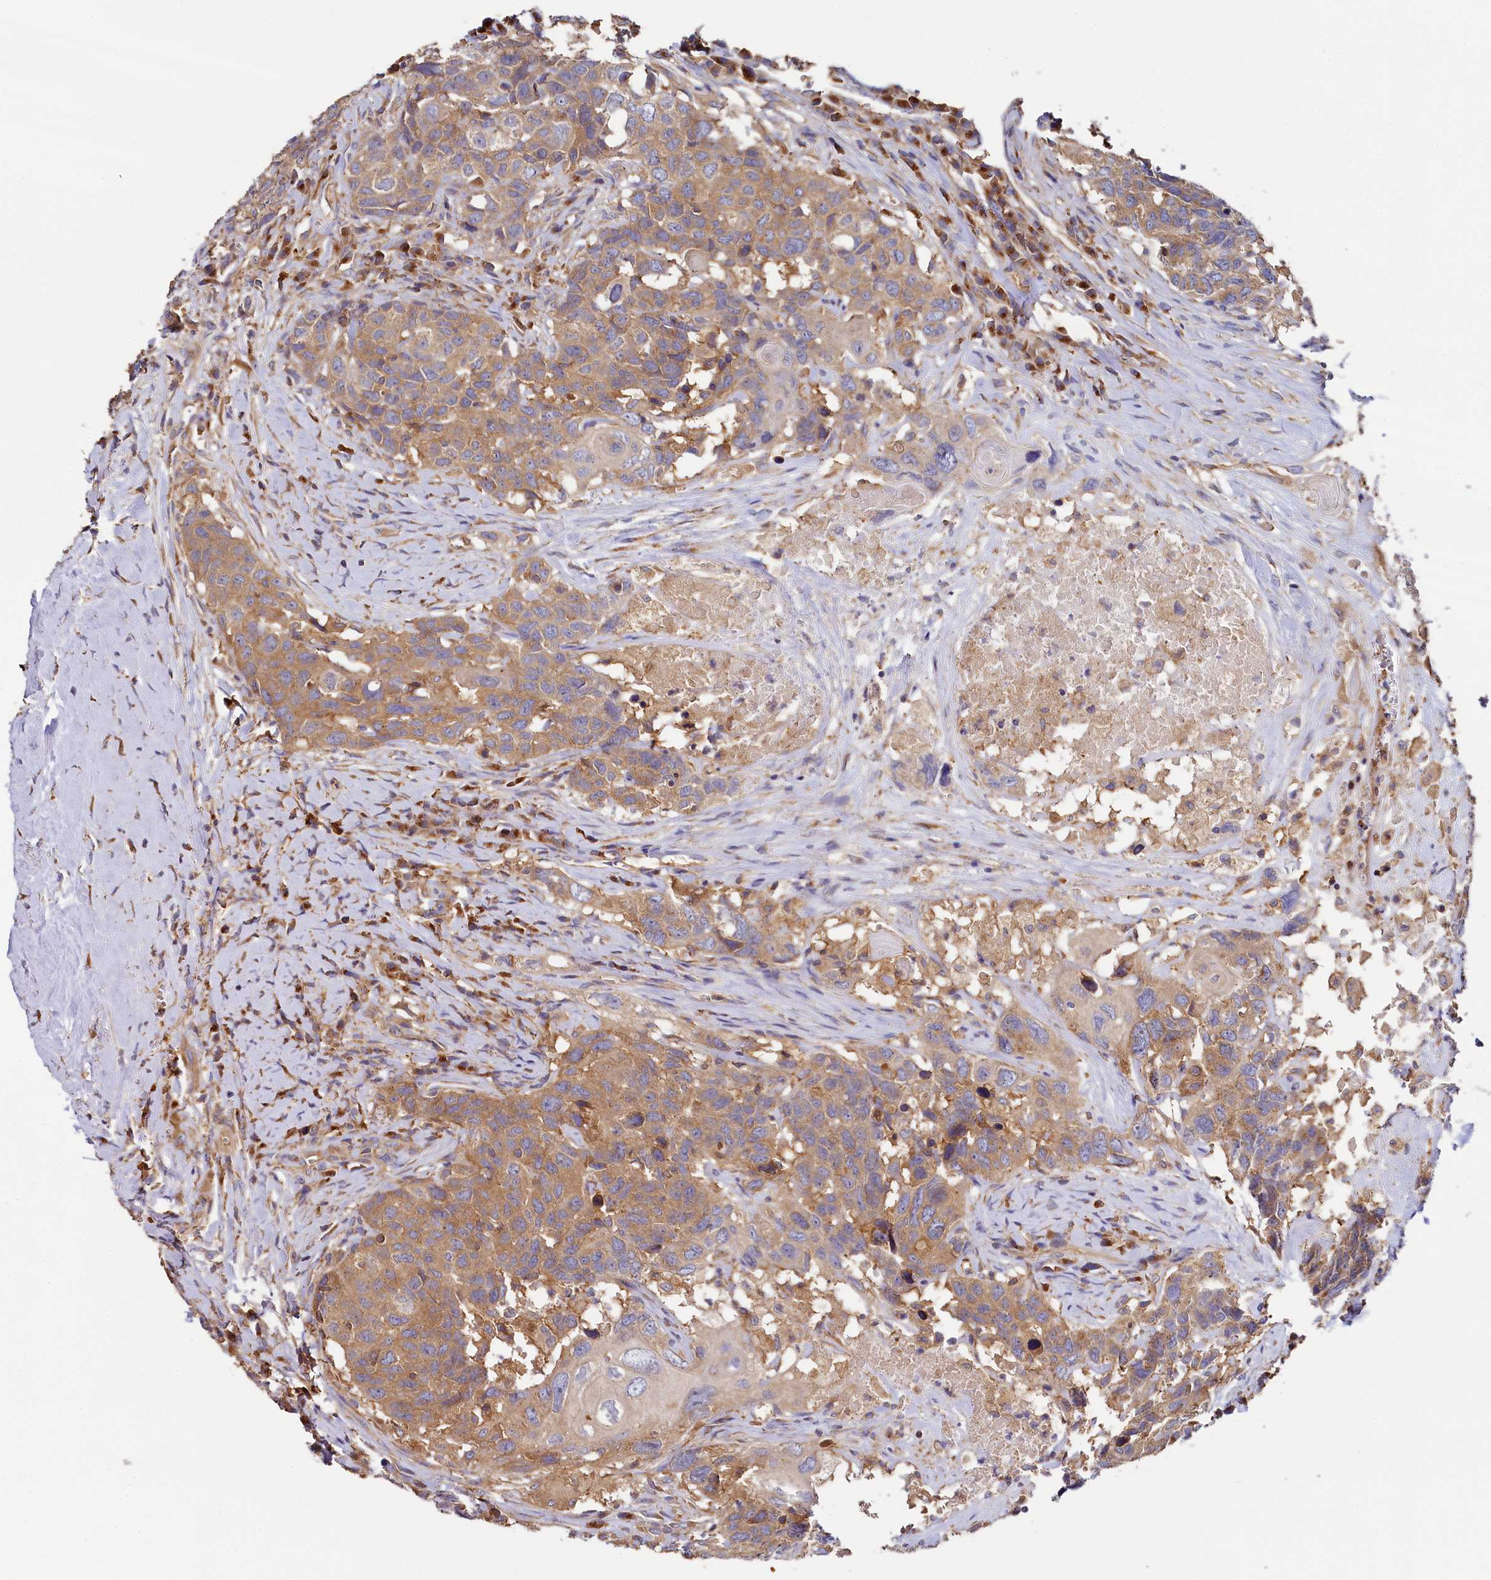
{"staining": {"intensity": "moderate", "quantity": "25%-75%", "location": "cytoplasmic/membranous"}, "tissue": "head and neck cancer", "cell_type": "Tumor cells", "image_type": "cancer", "snomed": [{"axis": "morphology", "description": "Squamous cell carcinoma, NOS"}, {"axis": "topography", "description": "Head-Neck"}], "caption": "Human squamous cell carcinoma (head and neck) stained for a protein (brown) displays moderate cytoplasmic/membranous positive positivity in about 25%-75% of tumor cells.", "gene": "PPIP5K1", "patient": {"sex": "male", "age": 66}}